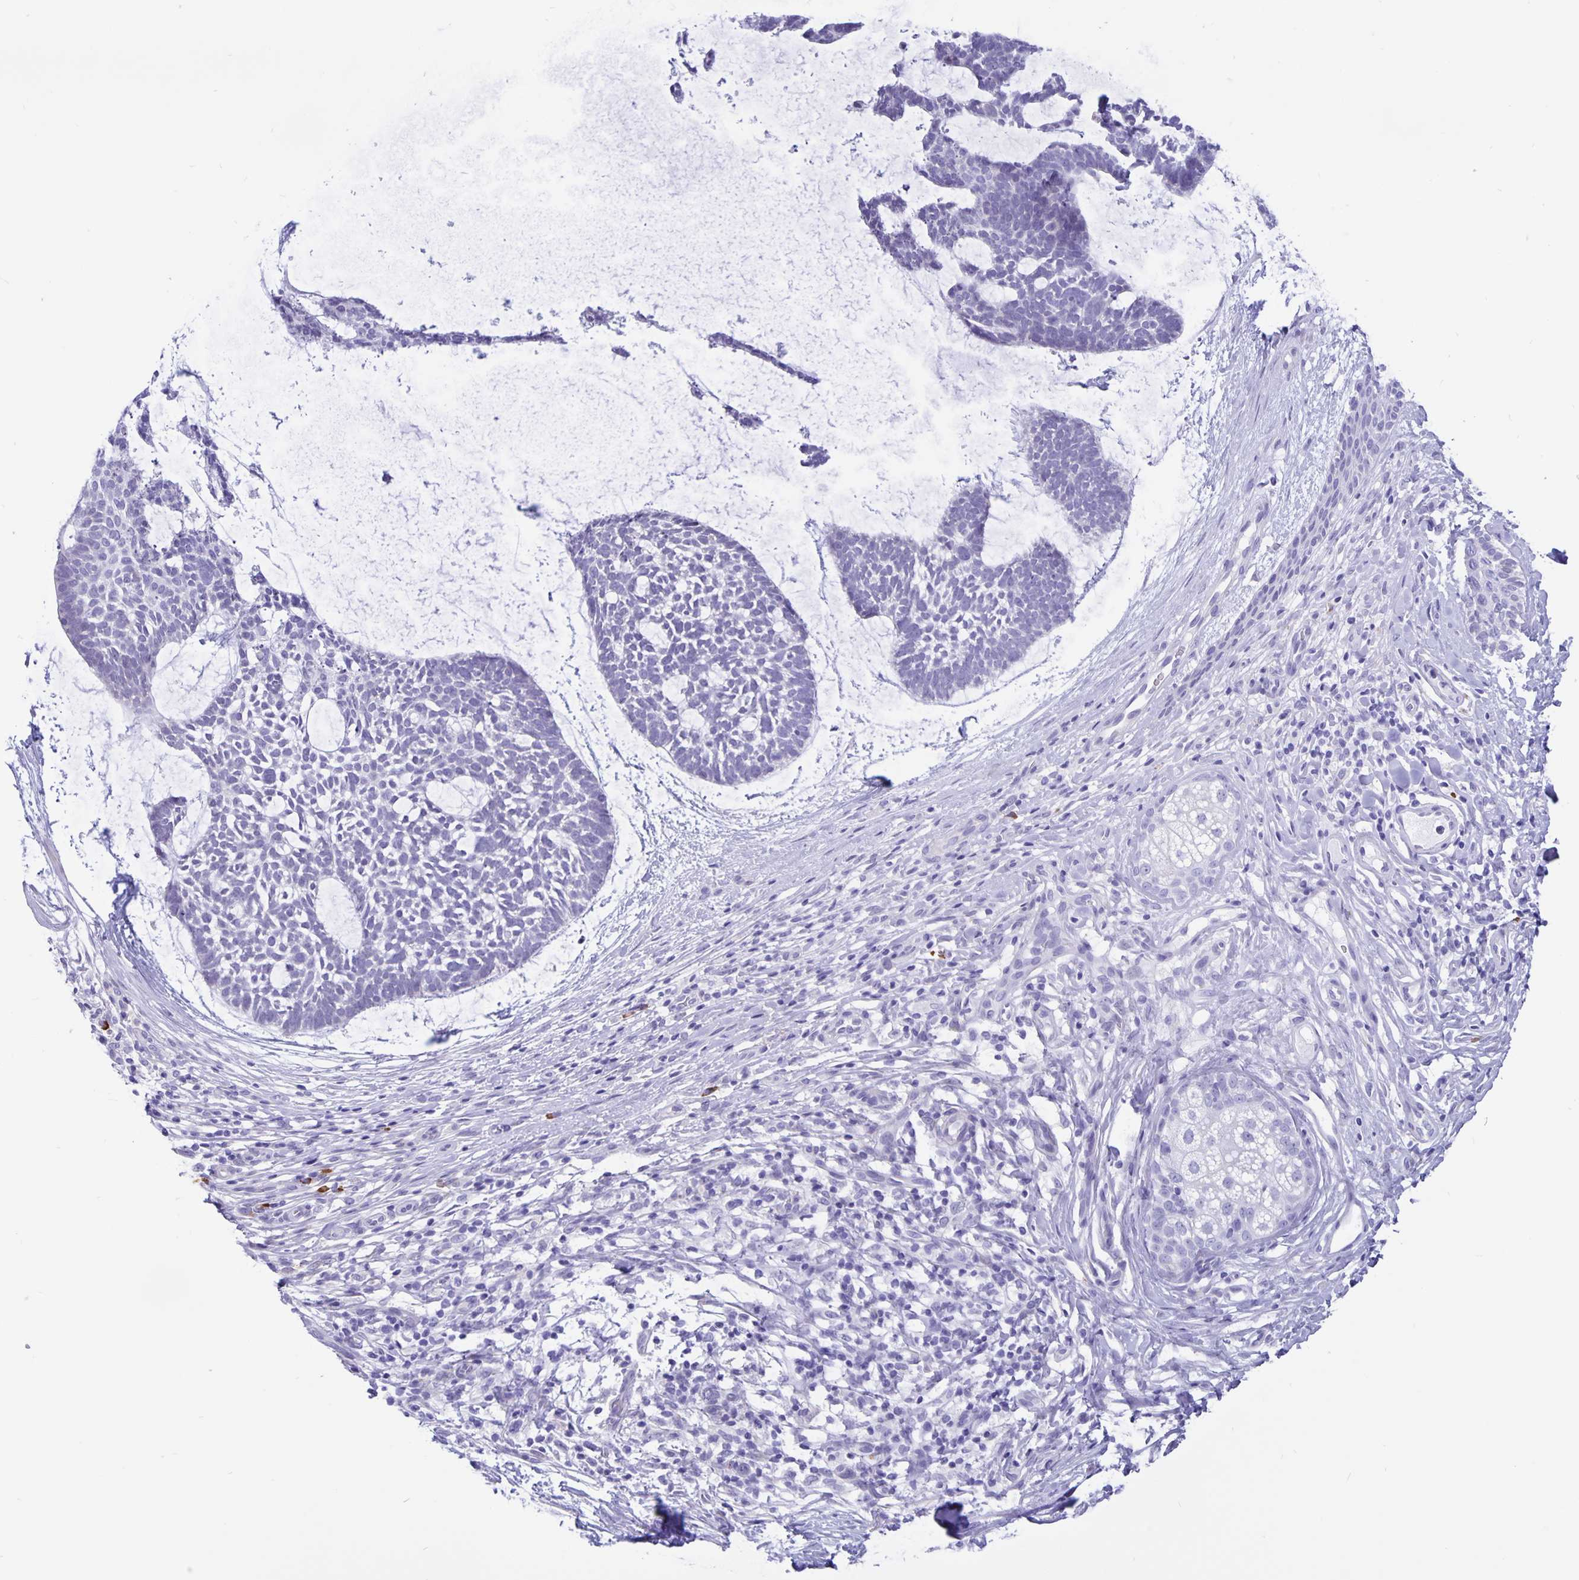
{"staining": {"intensity": "negative", "quantity": "none", "location": "none"}, "tissue": "skin cancer", "cell_type": "Tumor cells", "image_type": "cancer", "snomed": [{"axis": "morphology", "description": "Basal cell carcinoma"}, {"axis": "topography", "description": "Skin"}], "caption": "A high-resolution photomicrograph shows IHC staining of skin cancer (basal cell carcinoma), which displays no significant positivity in tumor cells.", "gene": "ERMN", "patient": {"sex": "male", "age": 64}}